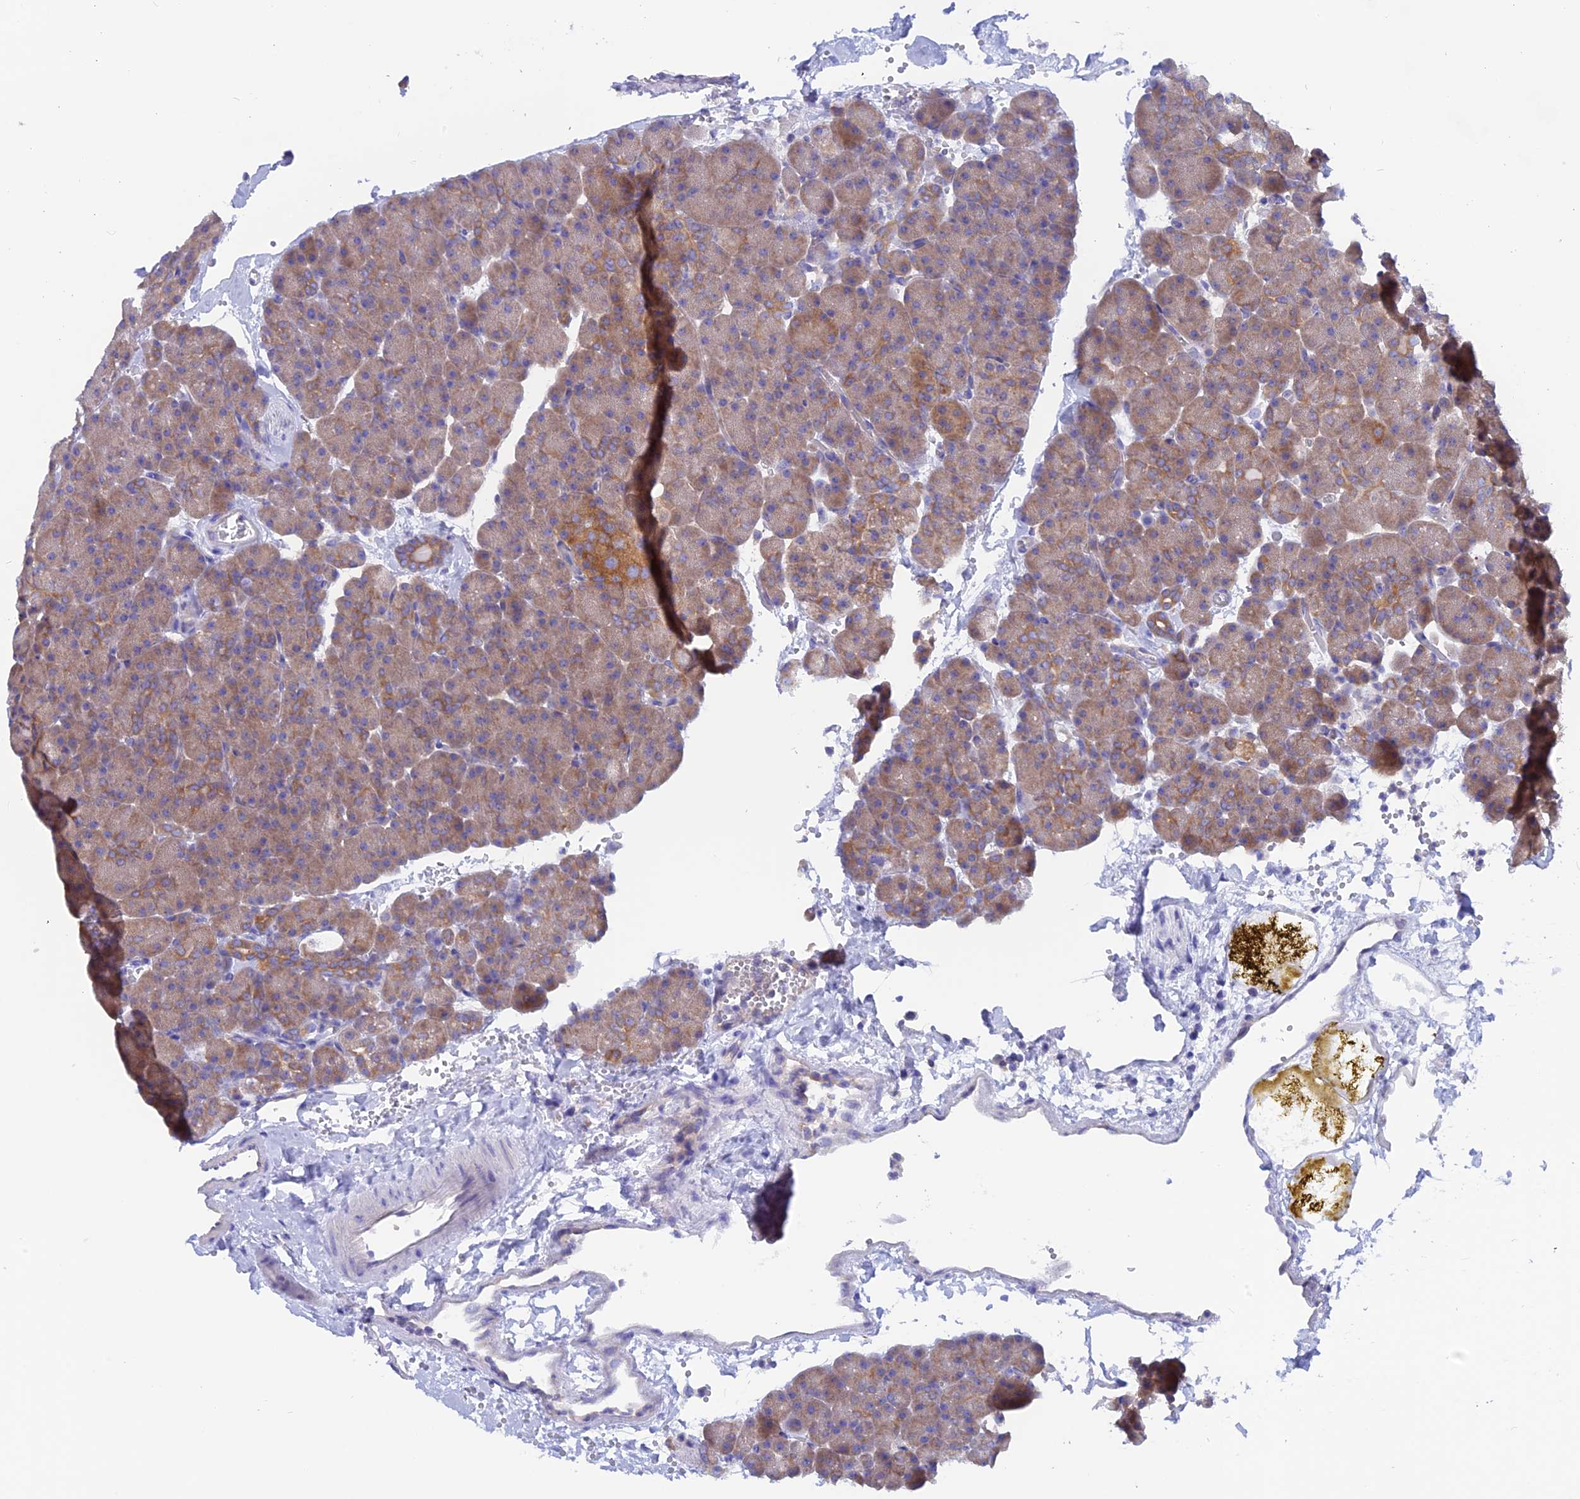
{"staining": {"intensity": "moderate", "quantity": "25%-75%", "location": "cytoplasmic/membranous"}, "tissue": "pancreas", "cell_type": "Exocrine glandular cells", "image_type": "normal", "snomed": [{"axis": "morphology", "description": "Normal tissue, NOS"}, {"axis": "topography", "description": "Pancreas"}], "caption": "Protein staining by IHC displays moderate cytoplasmic/membranous positivity in about 25%-75% of exocrine glandular cells in normal pancreas.", "gene": "LZTFL1", "patient": {"sex": "male", "age": 36}}